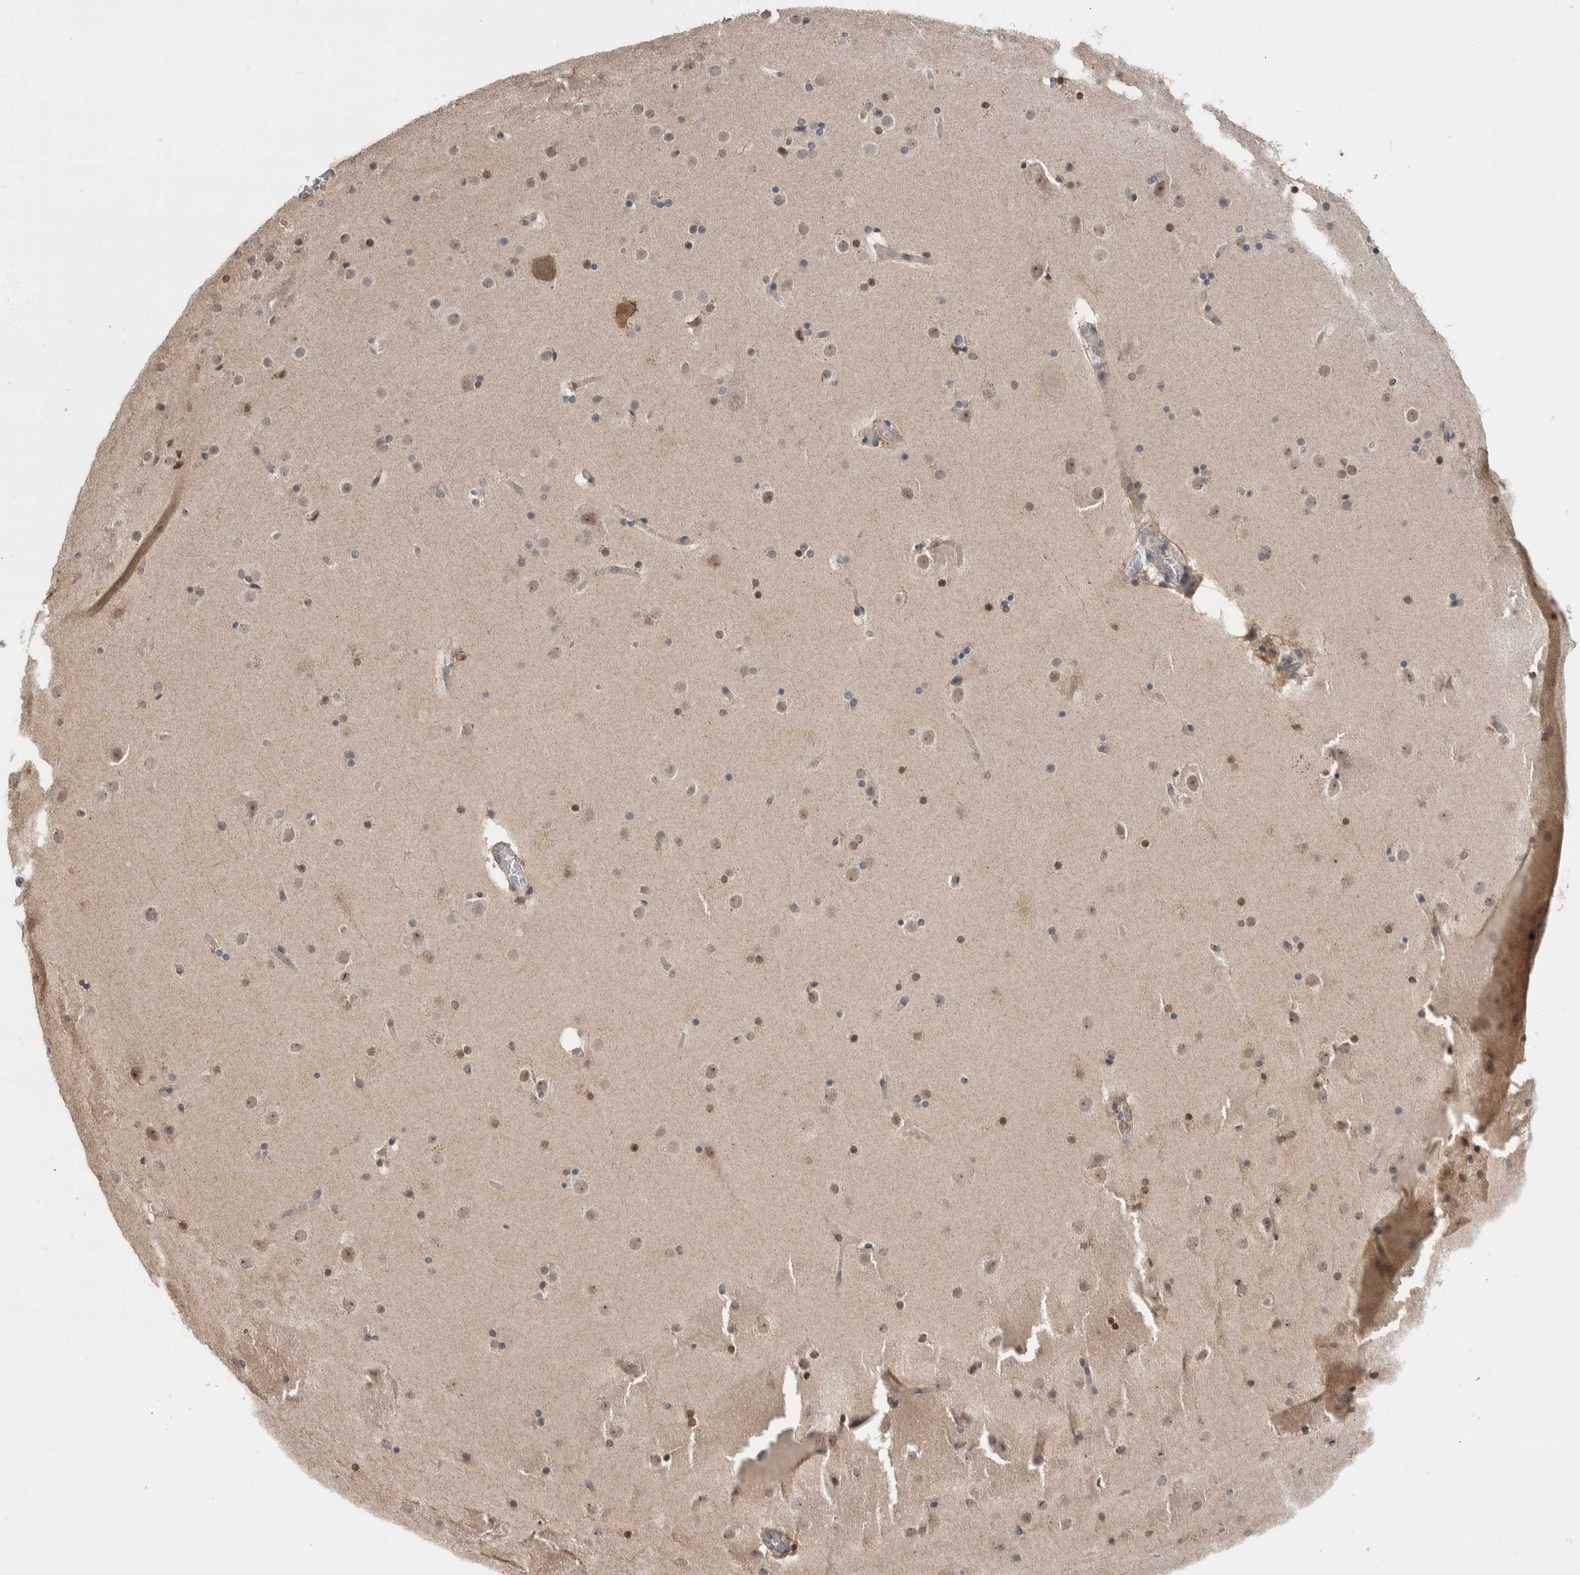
{"staining": {"intensity": "weak", "quantity": "25%-75%", "location": "cytoplasmic/membranous"}, "tissue": "cerebral cortex", "cell_type": "Endothelial cells", "image_type": "normal", "snomed": [{"axis": "morphology", "description": "Normal tissue, NOS"}, {"axis": "topography", "description": "Cerebral cortex"}], "caption": "Protein staining displays weak cytoplasmic/membranous staining in about 25%-75% of endothelial cells in benign cerebral cortex. (Stains: DAB in brown, nuclei in blue, Microscopy: brightfield microscopy at high magnification).", "gene": "KLK5", "patient": {"sex": "male", "age": 57}}